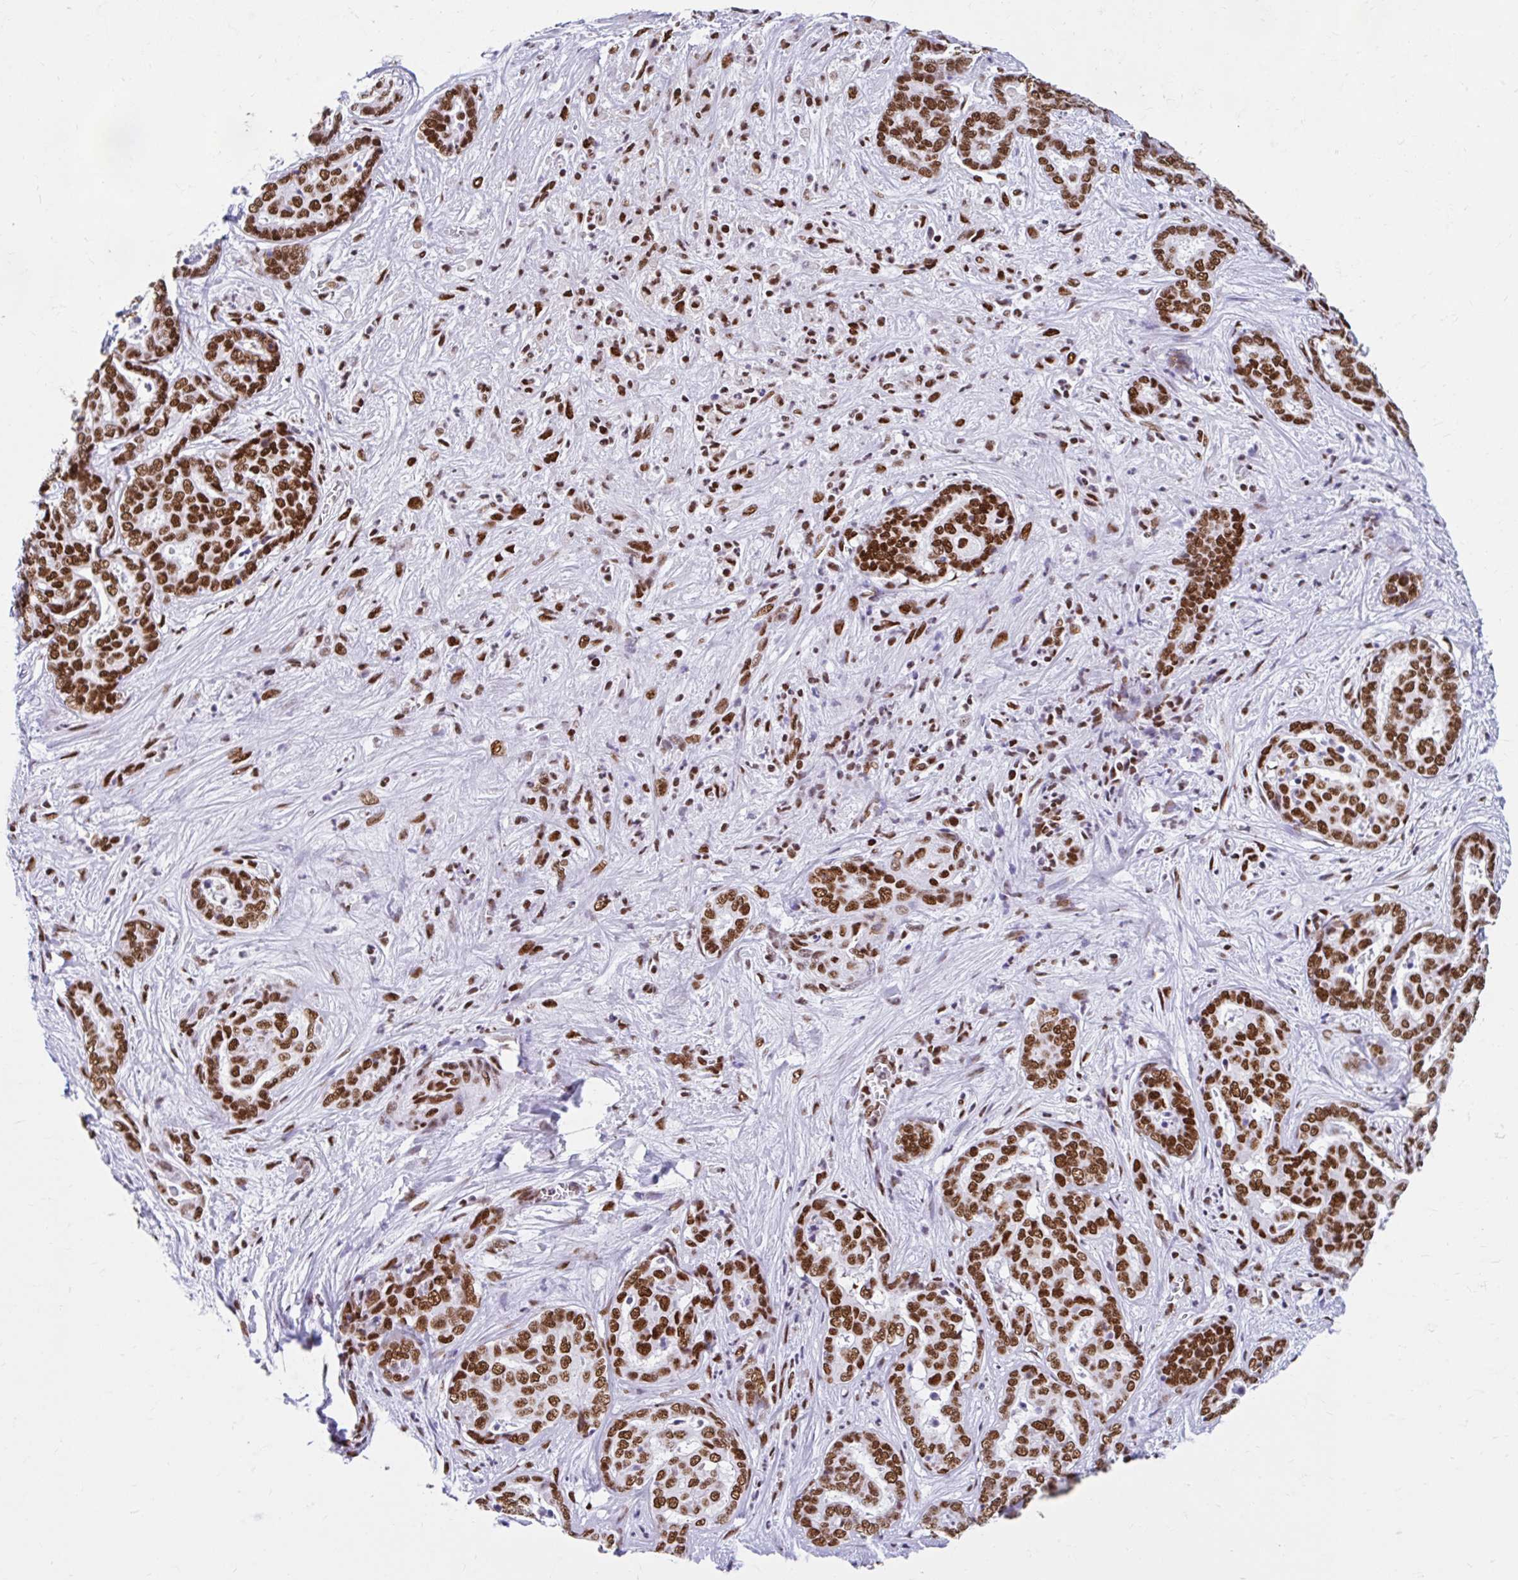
{"staining": {"intensity": "strong", "quantity": ">75%", "location": "nuclear"}, "tissue": "liver cancer", "cell_type": "Tumor cells", "image_type": "cancer", "snomed": [{"axis": "morphology", "description": "Cholangiocarcinoma"}, {"axis": "topography", "description": "Liver"}], "caption": "A brown stain highlights strong nuclear positivity of a protein in liver cholangiocarcinoma tumor cells.", "gene": "KHDRBS1", "patient": {"sex": "female", "age": 64}}